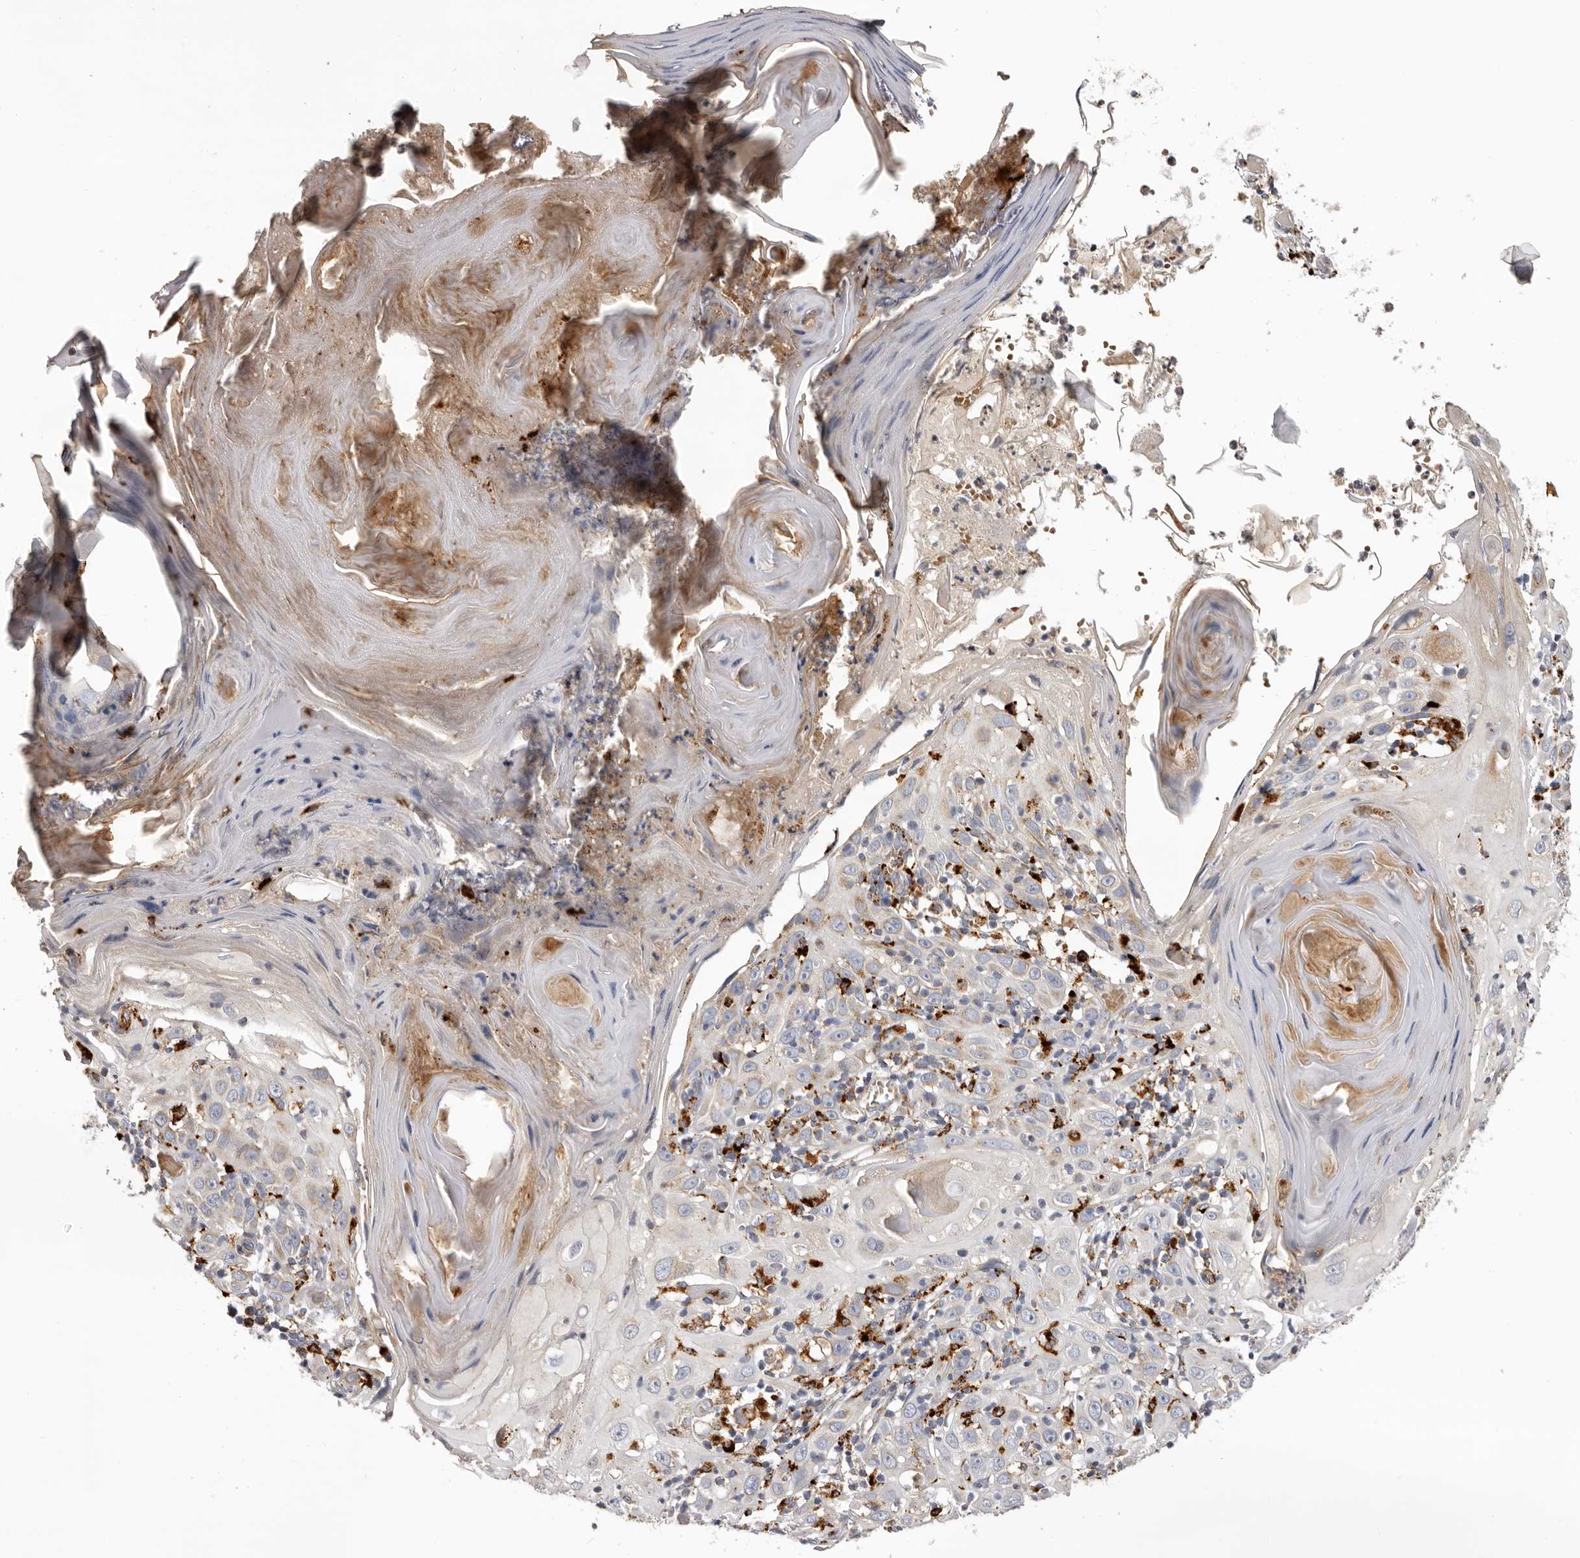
{"staining": {"intensity": "negative", "quantity": "none", "location": "none"}, "tissue": "skin cancer", "cell_type": "Tumor cells", "image_type": "cancer", "snomed": [{"axis": "morphology", "description": "Squamous cell carcinoma, NOS"}, {"axis": "topography", "description": "Skin"}], "caption": "The micrograph displays no significant staining in tumor cells of skin cancer.", "gene": "MECR", "patient": {"sex": "female", "age": 88}}